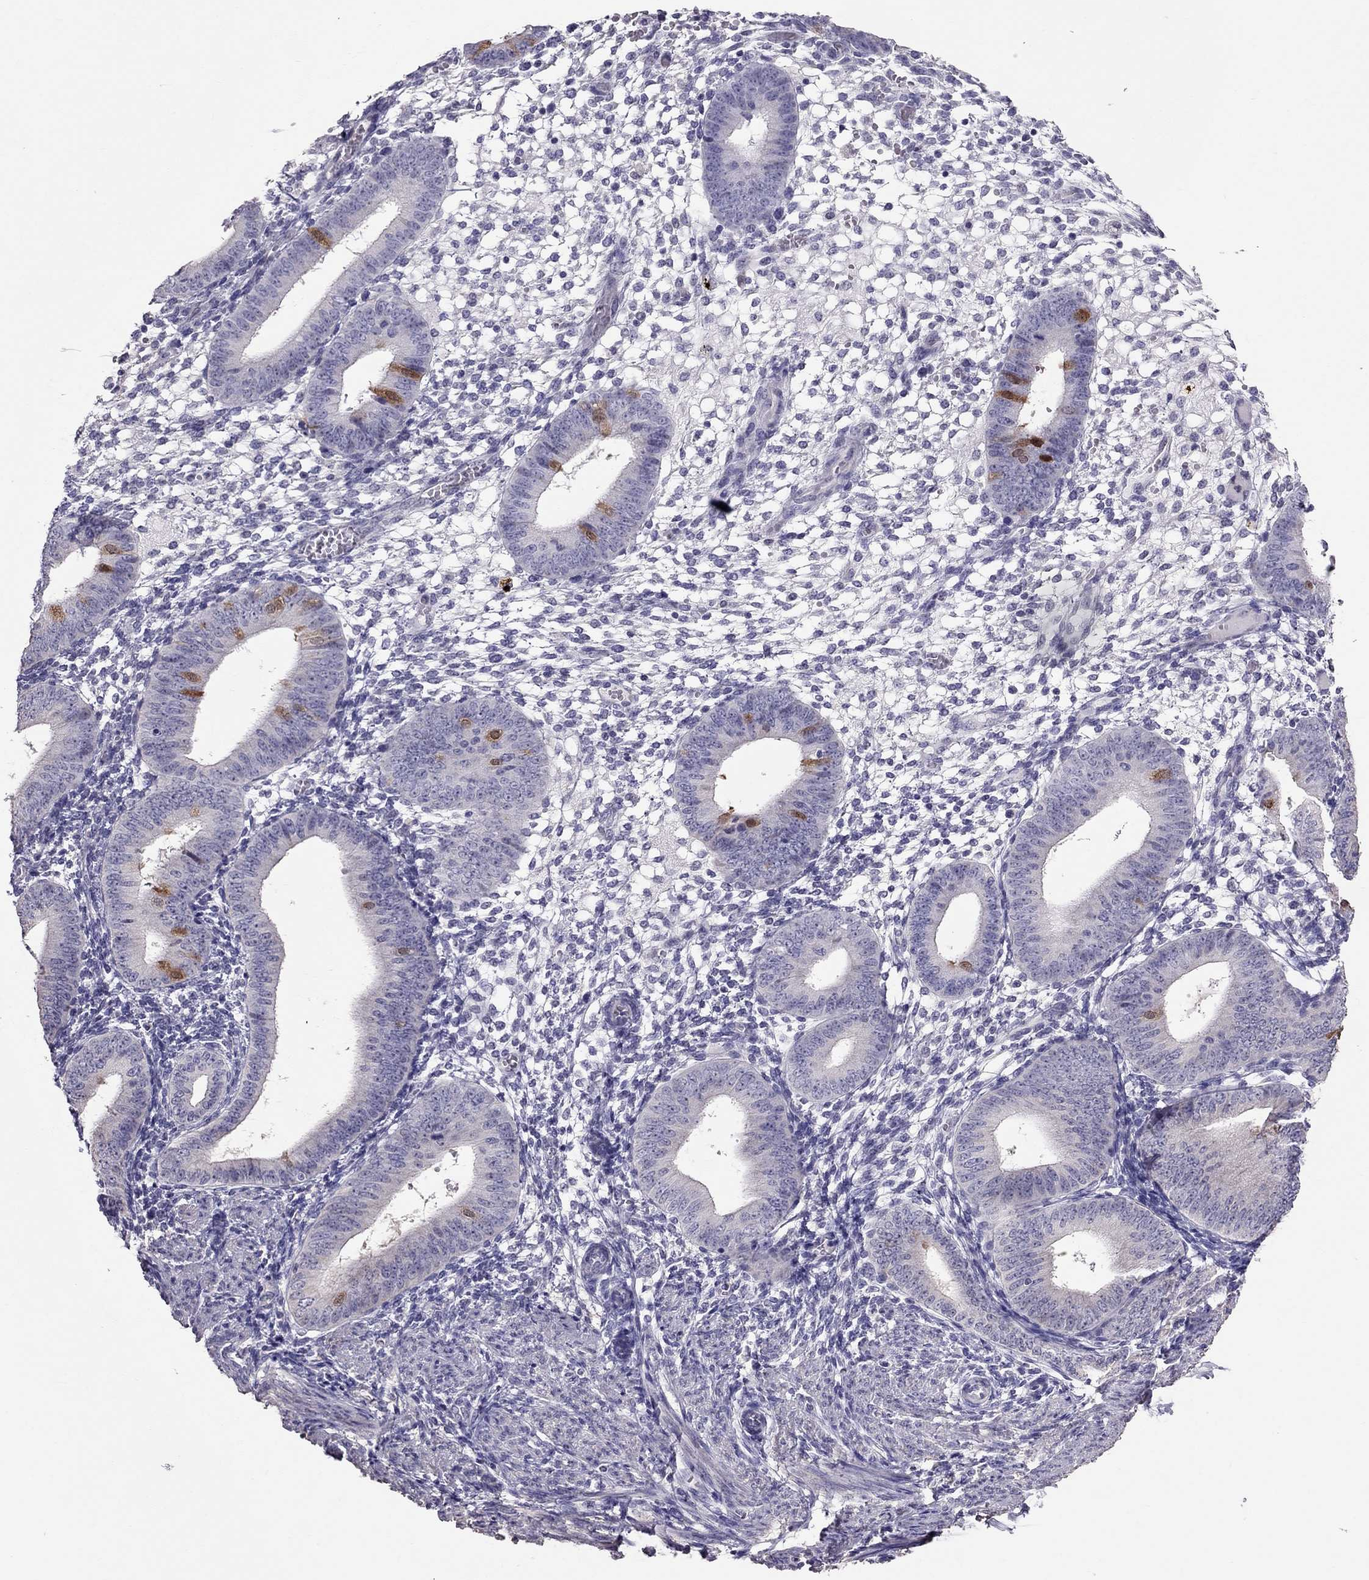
{"staining": {"intensity": "negative", "quantity": "none", "location": "none"}, "tissue": "endometrium", "cell_type": "Cells in endometrial stroma", "image_type": "normal", "snomed": [{"axis": "morphology", "description": "Normal tissue, NOS"}, {"axis": "topography", "description": "Endometrium"}], "caption": "Histopathology image shows no protein expression in cells in endometrial stroma of normal endometrium. (Stains: DAB (3,3'-diaminobenzidine) IHC with hematoxylin counter stain, Microscopy: brightfield microscopy at high magnification).", "gene": "LRRC46", "patient": {"sex": "female", "age": 39}}